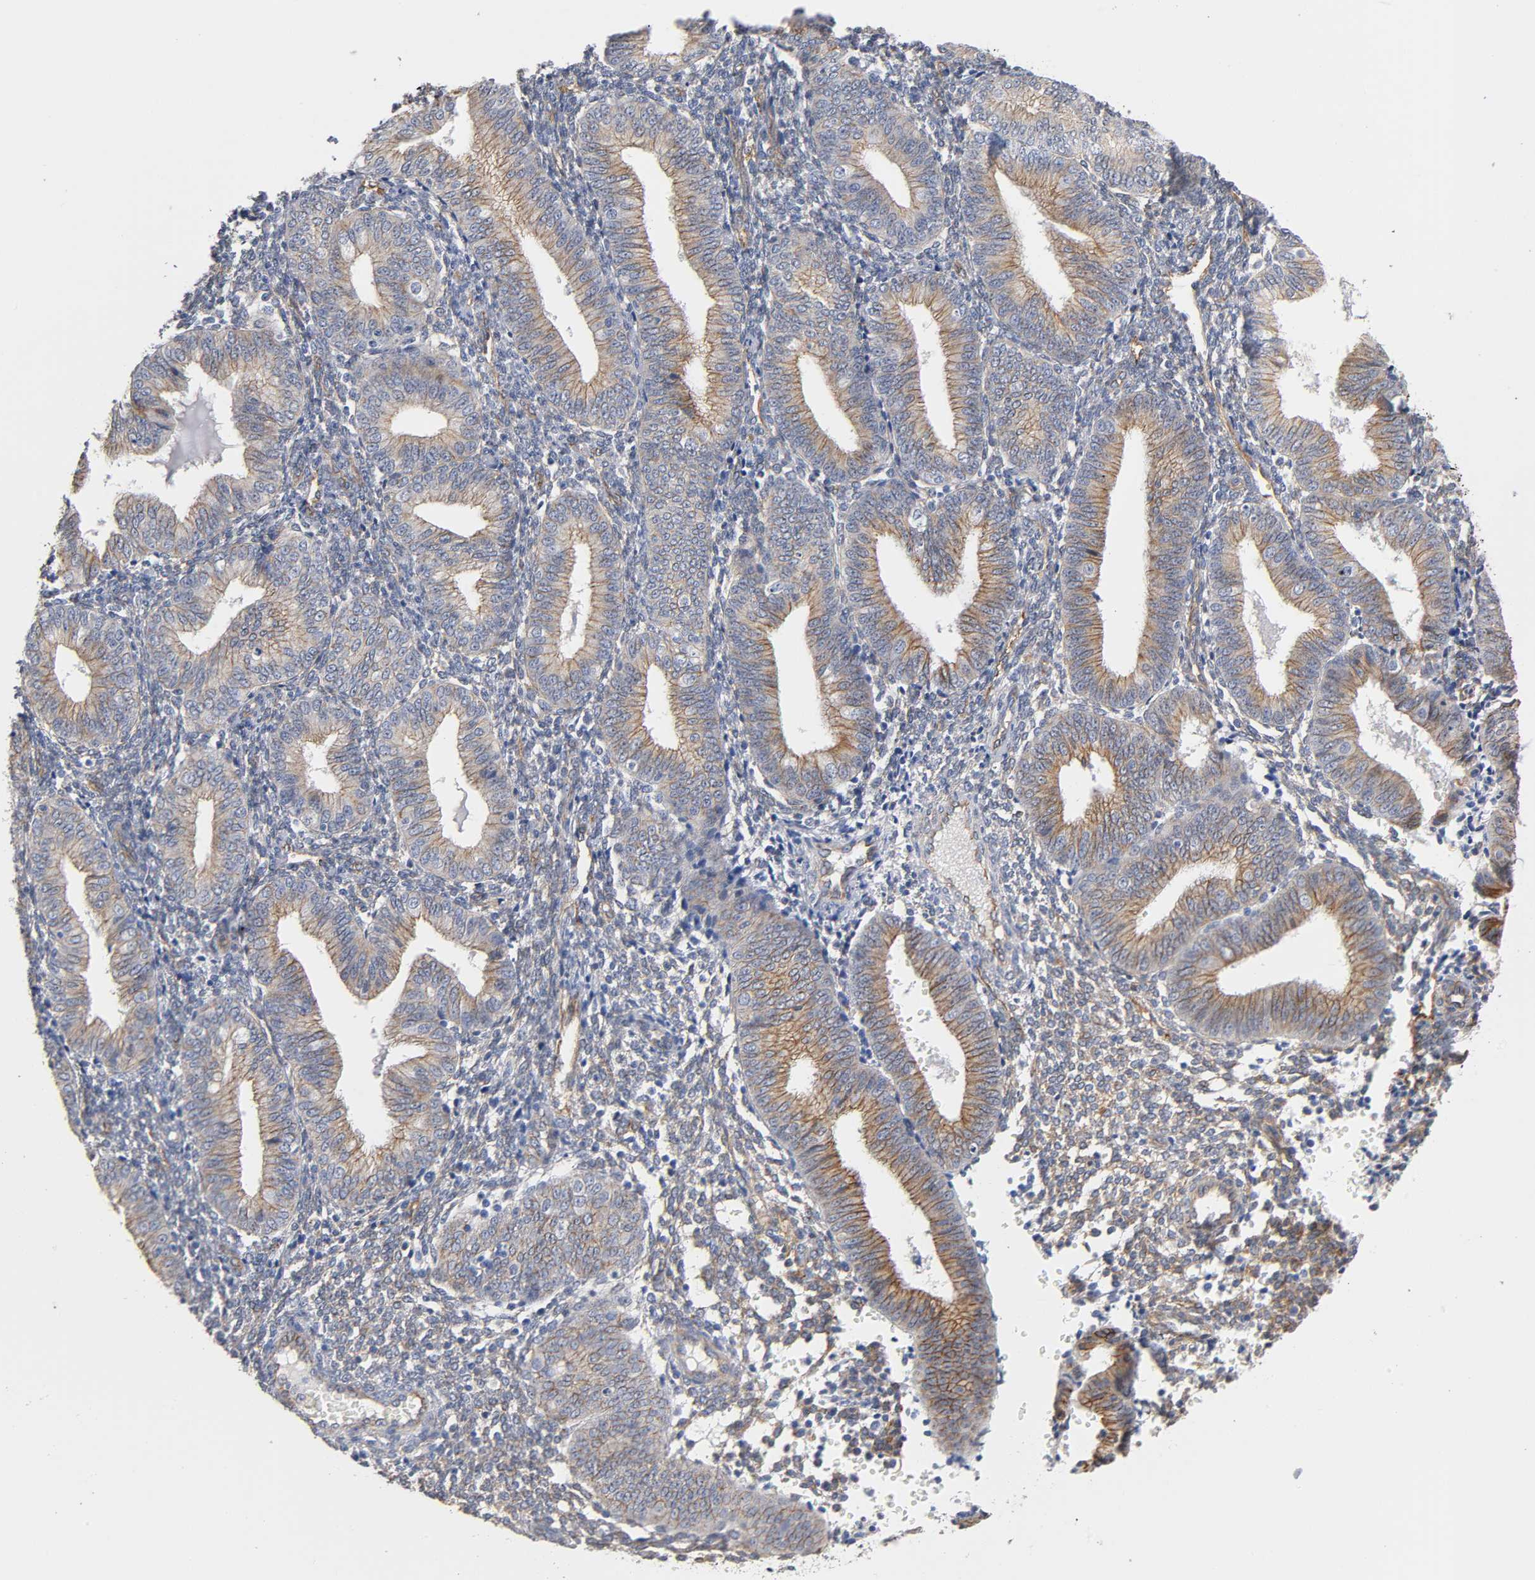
{"staining": {"intensity": "weak", "quantity": "25%-75%", "location": "cytoplasmic/membranous"}, "tissue": "endometrium", "cell_type": "Cells in endometrial stroma", "image_type": "normal", "snomed": [{"axis": "morphology", "description": "Normal tissue, NOS"}, {"axis": "topography", "description": "Endometrium"}], "caption": "Immunohistochemical staining of normal human endometrium exhibits low levels of weak cytoplasmic/membranous positivity in approximately 25%-75% of cells in endometrial stroma.", "gene": "SPTAN1", "patient": {"sex": "female", "age": 61}}